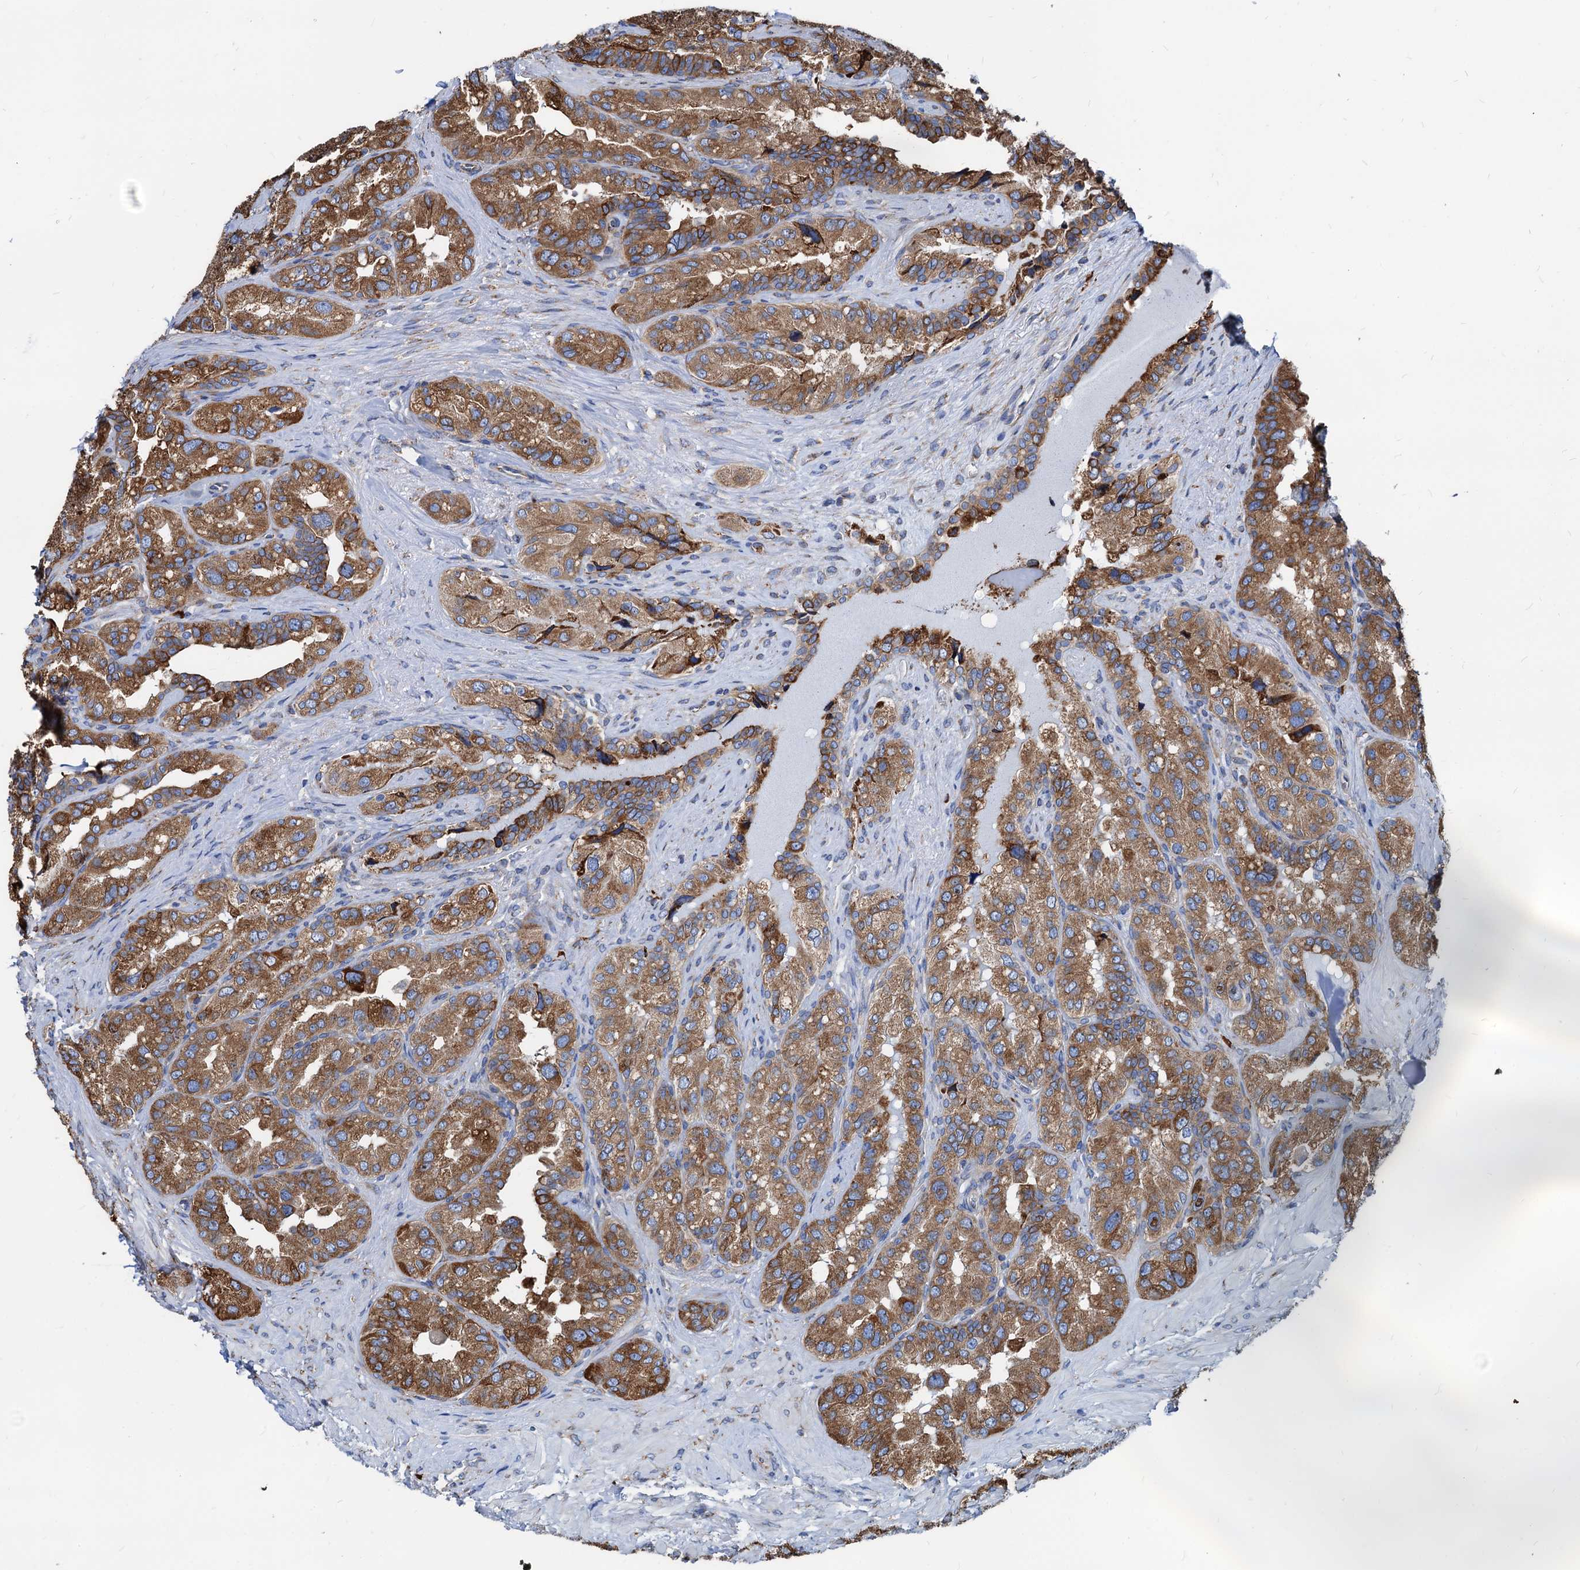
{"staining": {"intensity": "moderate", "quantity": ">75%", "location": "cytoplasmic/membranous"}, "tissue": "seminal vesicle", "cell_type": "Glandular cells", "image_type": "normal", "snomed": [{"axis": "morphology", "description": "Normal tissue, NOS"}, {"axis": "topography", "description": "Seminal veicle"}, {"axis": "topography", "description": "Peripheral nerve tissue"}], "caption": "Seminal vesicle stained for a protein (brown) exhibits moderate cytoplasmic/membranous positive positivity in approximately >75% of glandular cells.", "gene": "HSPA5", "patient": {"sex": "male", "age": 67}}